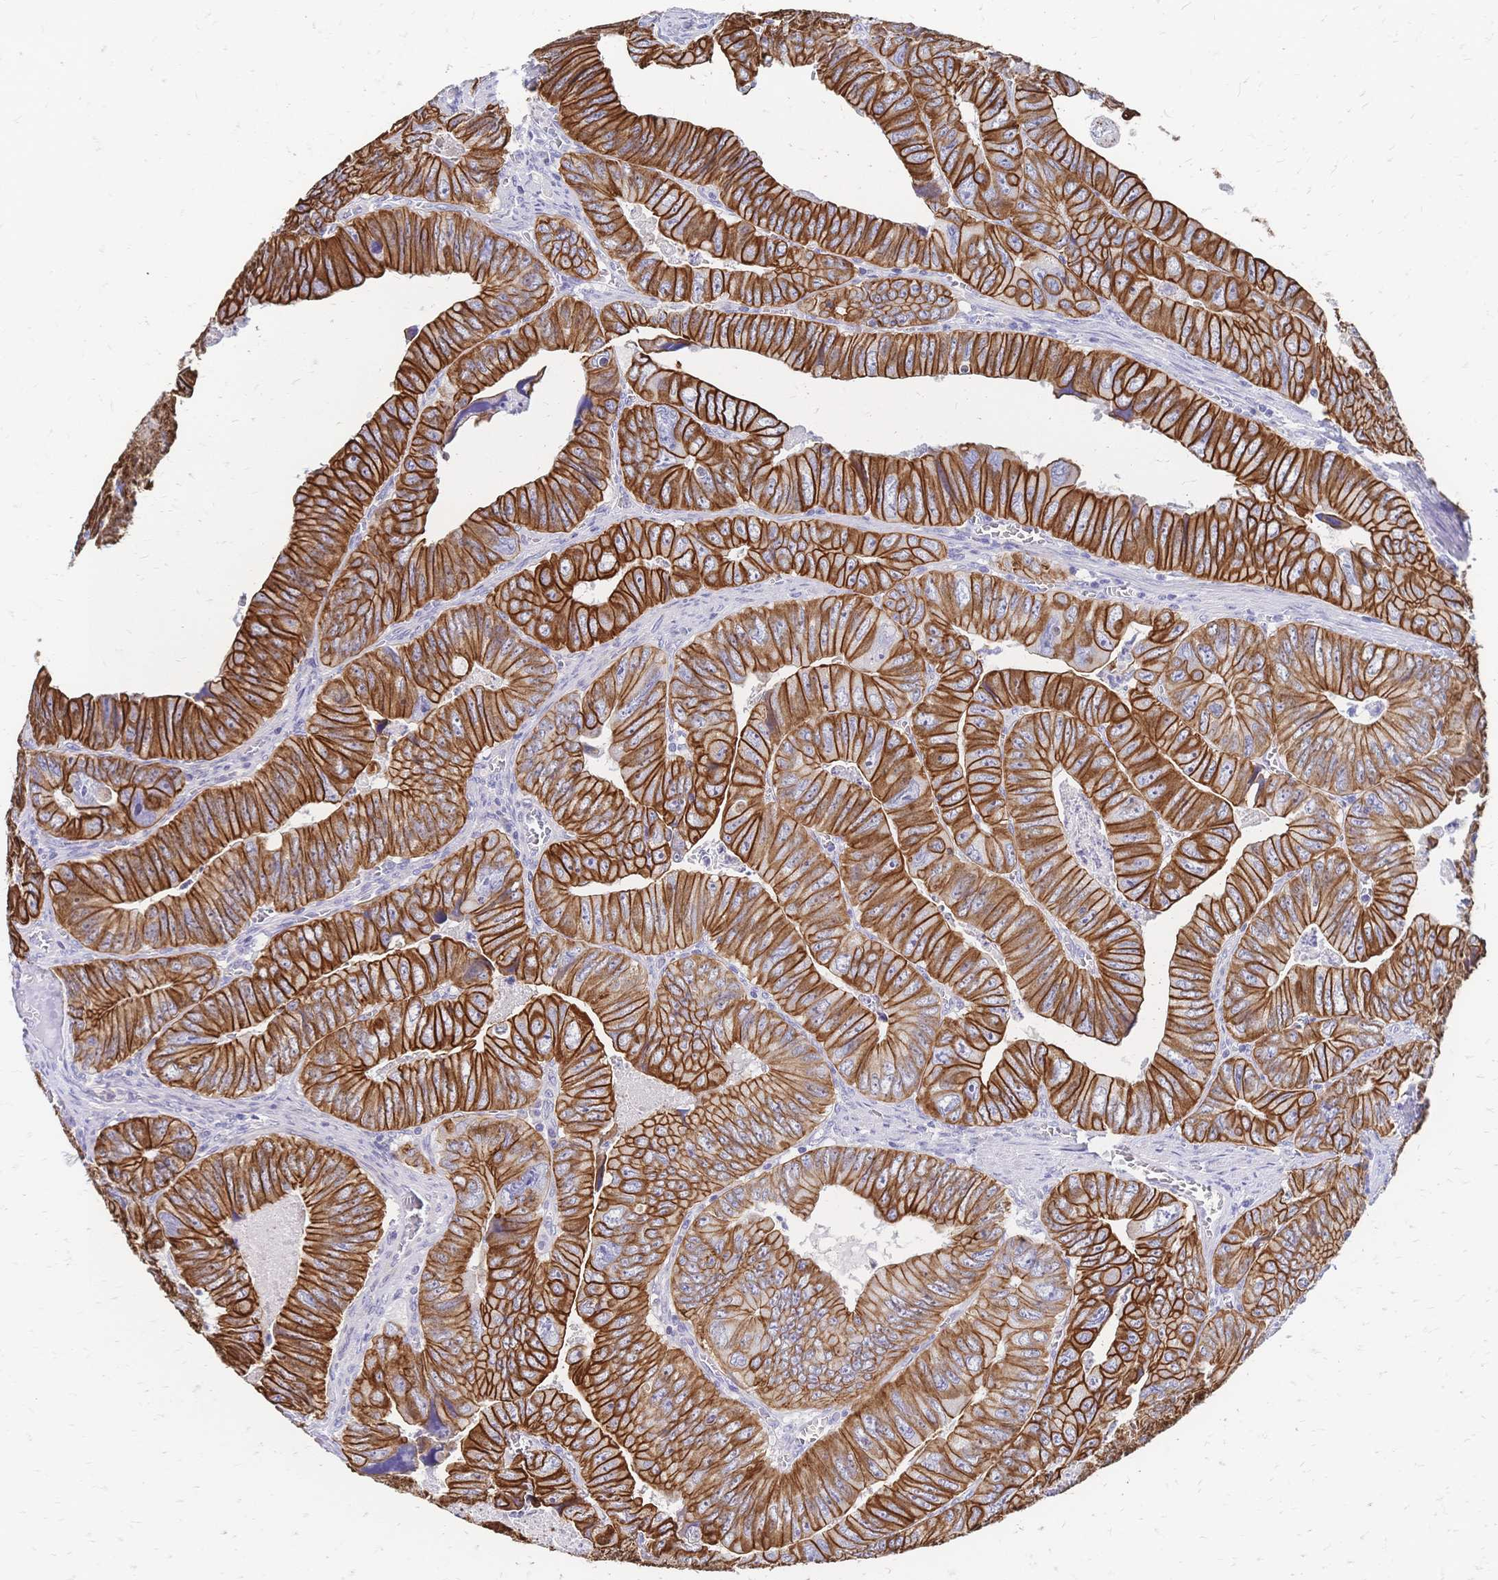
{"staining": {"intensity": "strong", "quantity": ">75%", "location": "cytoplasmic/membranous"}, "tissue": "colorectal cancer", "cell_type": "Tumor cells", "image_type": "cancer", "snomed": [{"axis": "morphology", "description": "Adenocarcinoma, NOS"}, {"axis": "topography", "description": "Colon"}], "caption": "The image displays a brown stain indicating the presence of a protein in the cytoplasmic/membranous of tumor cells in colorectal cancer (adenocarcinoma). The staining is performed using DAB brown chromogen to label protein expression. The nuclei are counter-stained blue using hematoxylin.", "gene": "DTNB", "patient": {"sex": "female", "age": 84}}